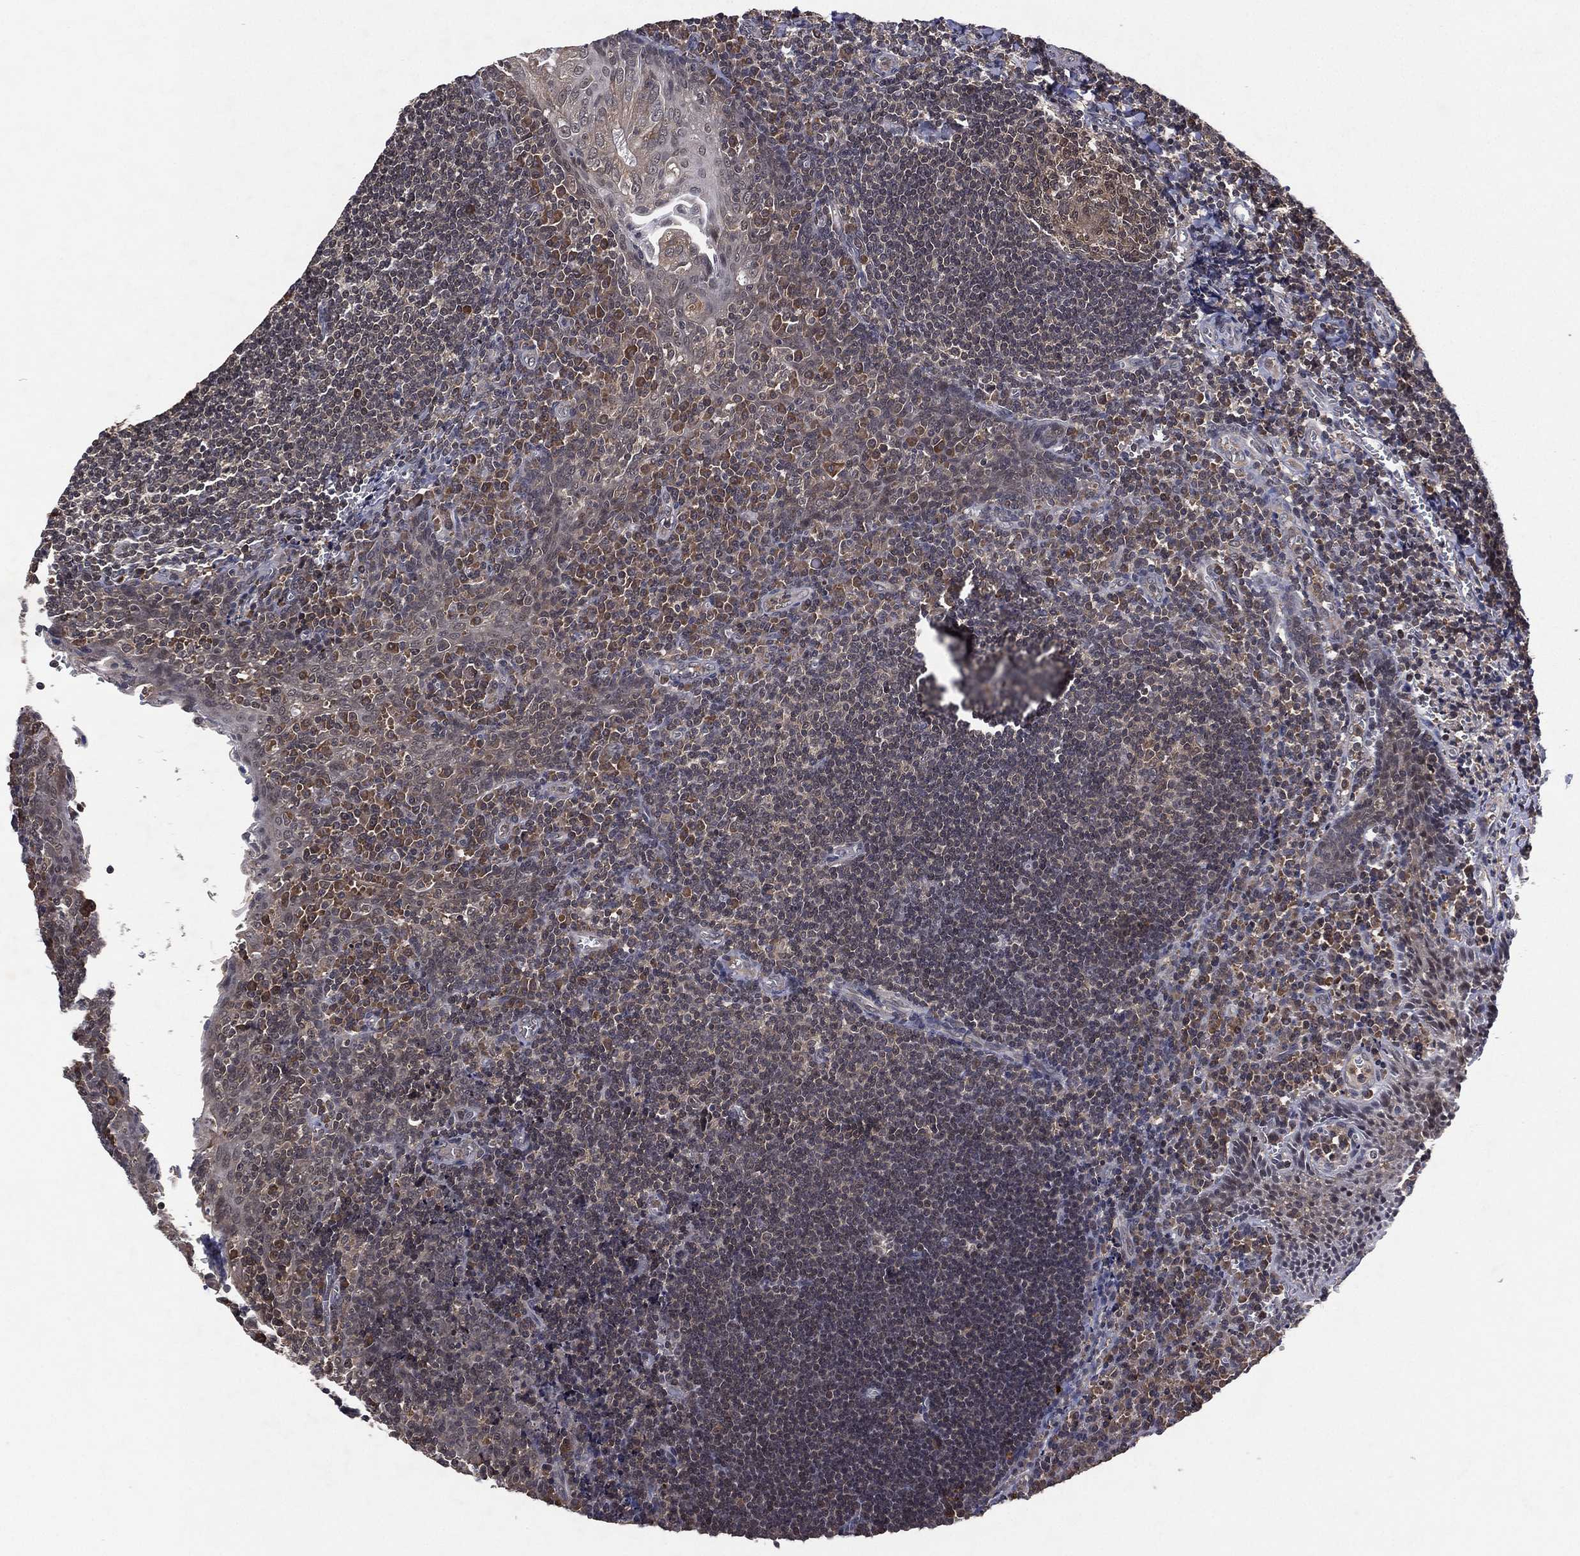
{"staining": {"intensity": "moderate", "quantity": "<25%", "location": "cytoplasmic/membranous"}, "tissue": "tonsil", "cell_type": "Germinal center cells", "image_type": "normal", "snomed": [{"axis": "morphology", "description": "Normal tissue, NOS"}, {"axis": "morphology", "description": "Inflammation, NOS"}, {"axis": "topography", "description": "Tonsil"}], "caption": "High-power microscopy captured an IHC histopathology image of normal tonsil, revealing moderate cytoplasmic/membranous expression in approximately <25% of germinal center cells. Nuclei are stained in blue.", "gene": "ATG4B", "patient": {"sex": "female", "age": 31}}